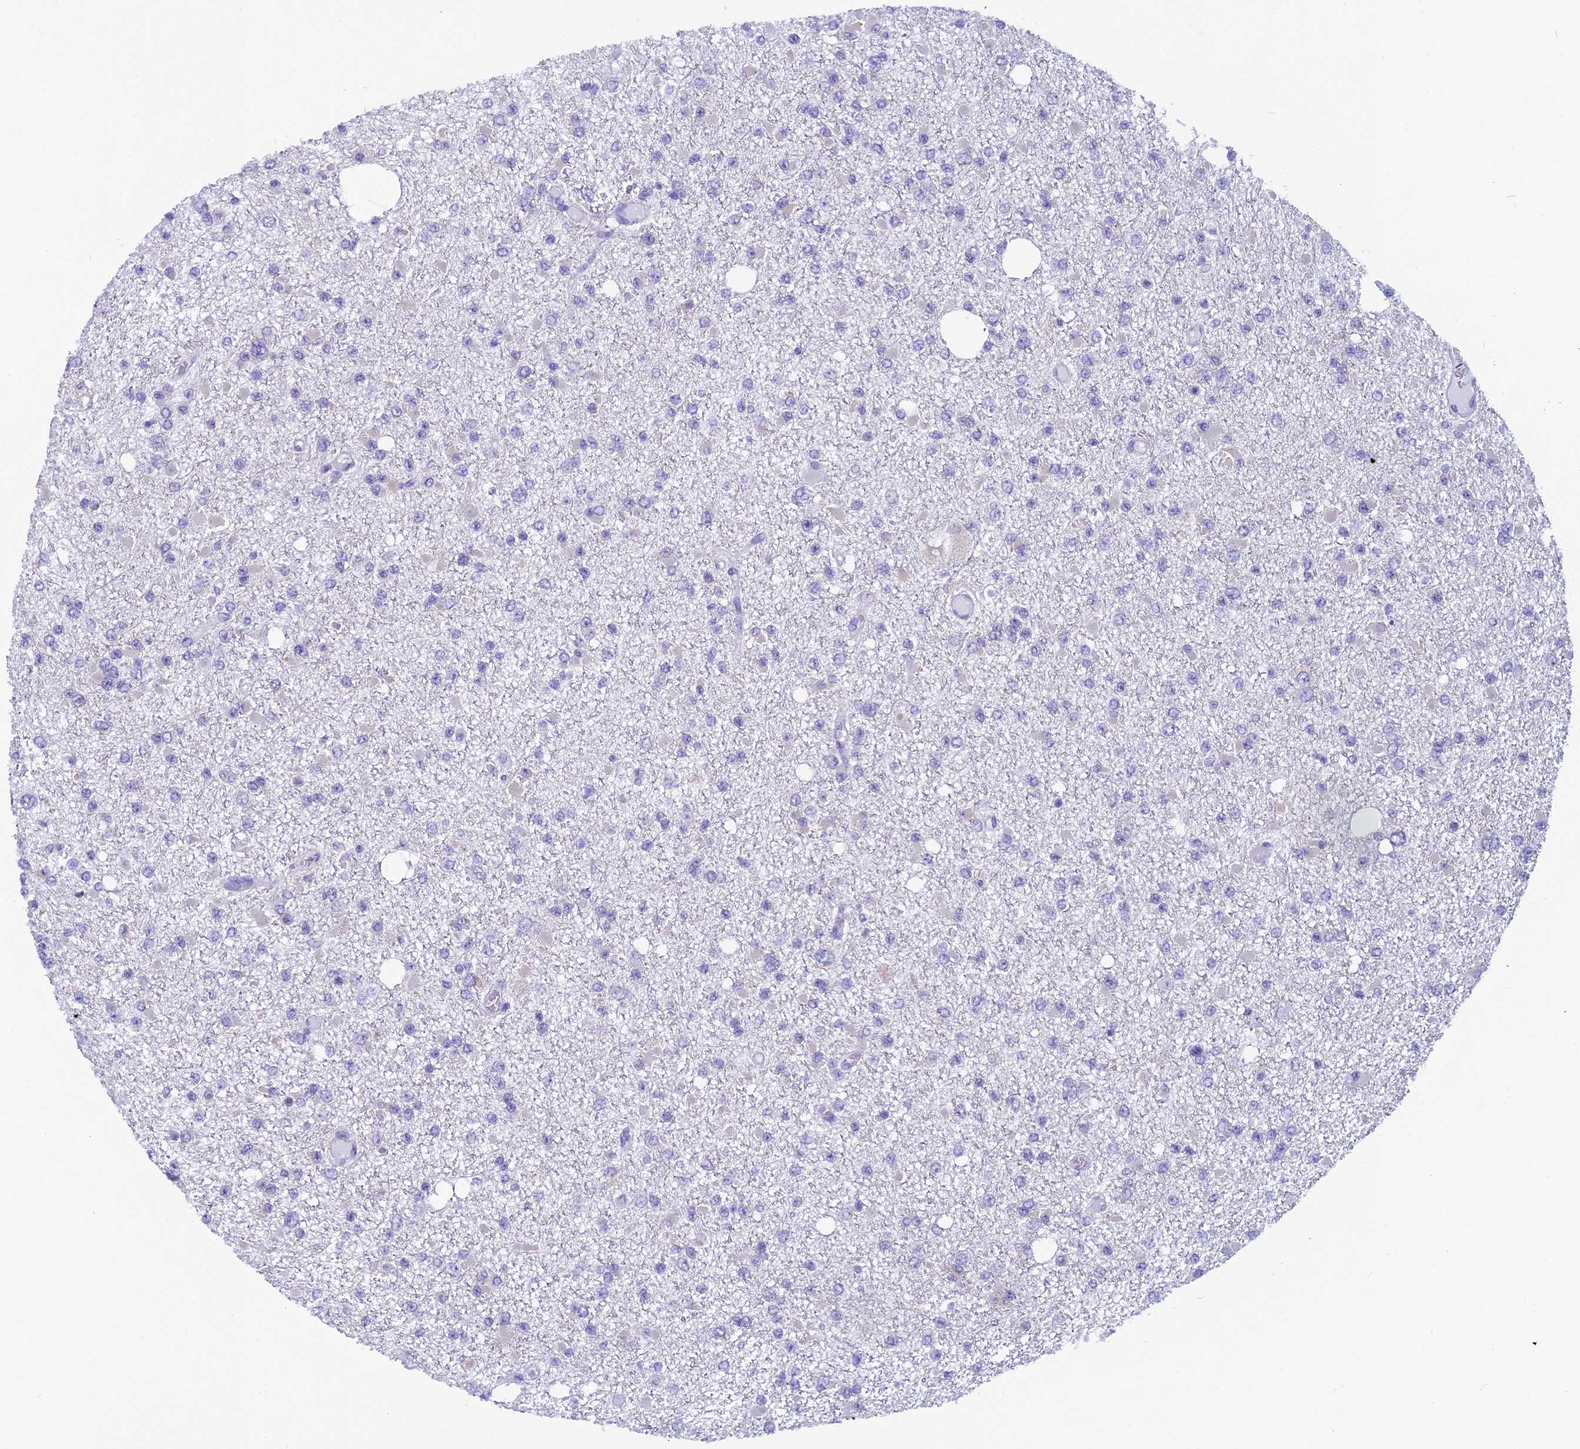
{"staining": {"intensity": "negative", "quantity": "none", "location": "none"}, "tissue": "glioma", "cell_type": "Tumor cells", "image_type": "cancer", "snomed": [{"axis": "morphology", "description": "Glioma, malignant, Low grade"}, {"axis": "topography", "description": "Brain"}], "caption": "Malignant low-grade glioma stained for a protein using immunohistochemistry (IHC) displays no expression tumor cells.", "gene": "ZNF317", "patient": {"sex": "female", "age": 22}}